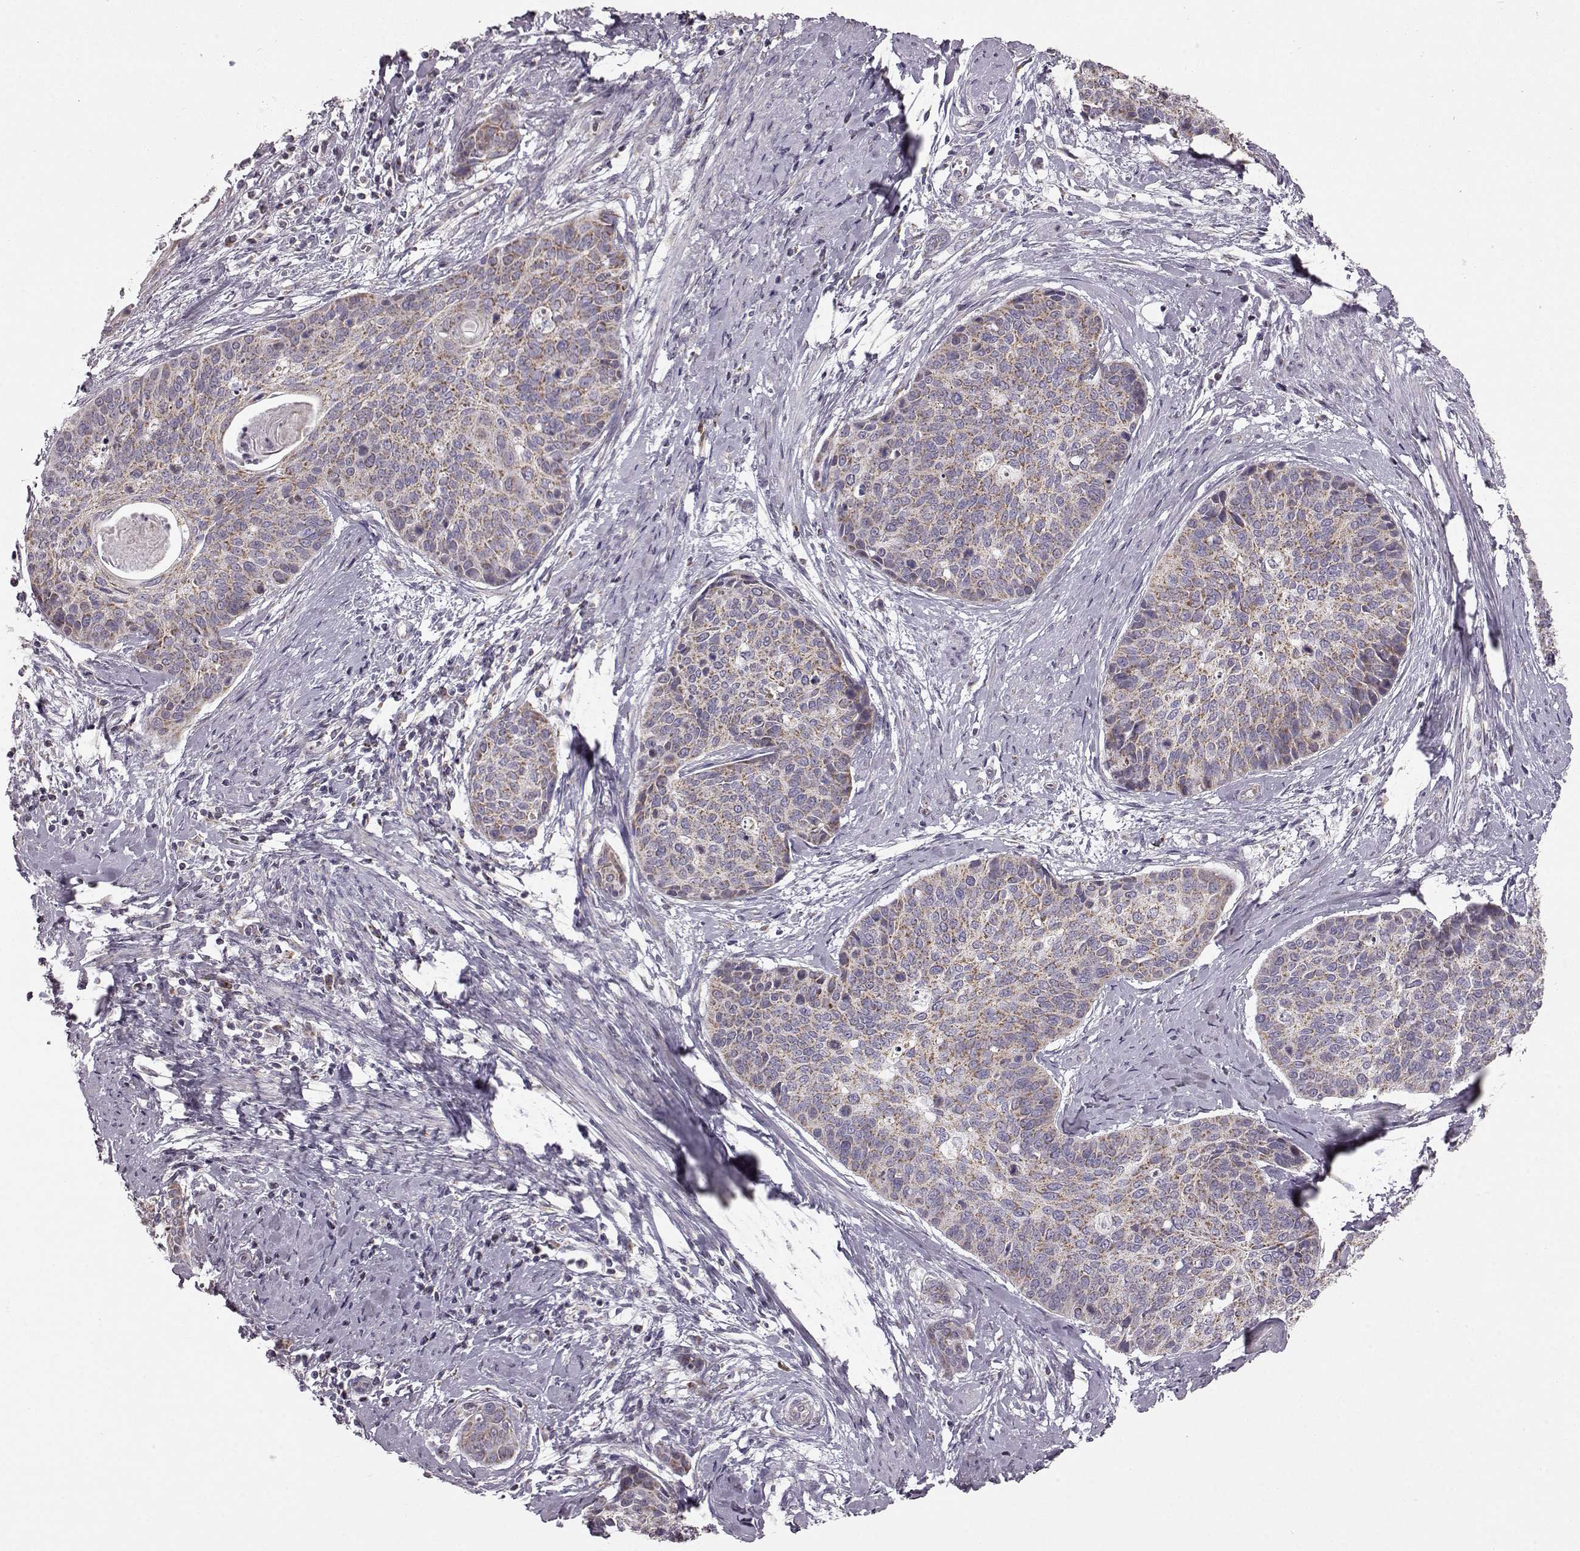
{"staining": {"intensity": "moderate", "quantity": ">75%", "location": "cytoplasmic/membranous"}, "tissue": "cervical cancer", "cell_type": "Tumor cells", "image_type": "cancer", "snomed": [{"axis": "morphology", "description": "Squamous cell carcinoma, NOS"}, {"axis": "topography", "description": "Cervix"}], "caption": "A high-resolution histopathology image shows IHC staining of cervical cancer, which shows moderate cytoplasmic/membranous expression in about >75% of tumor cells.", "gene": "FAM8A1", "patient": {"sex": "female", "age": 69}}